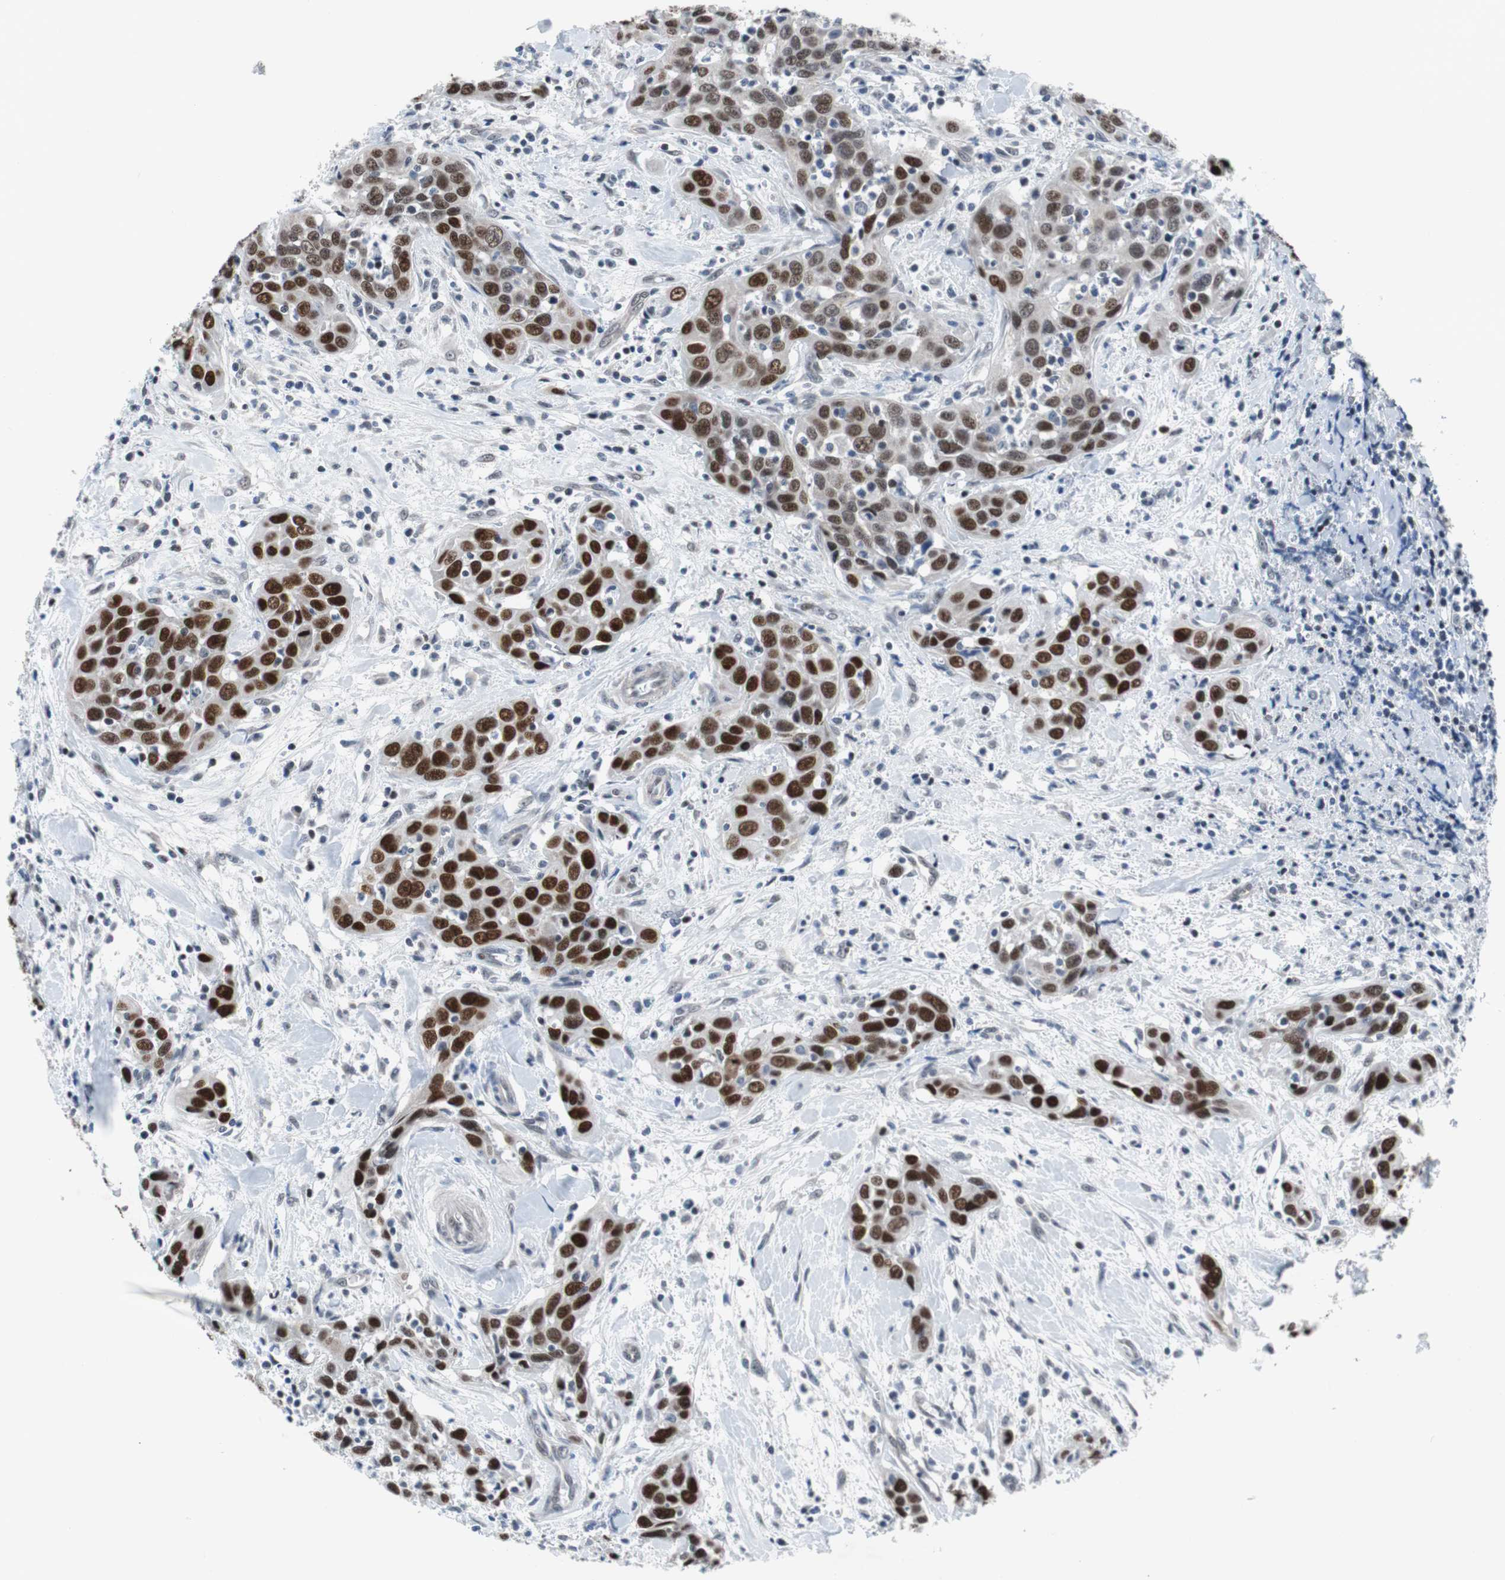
{"staining": {"intensity": "strong", "quantity": ">75%", "location": "nuclear"}, "tissue": "head and neck cancer", "cell_type": "Tumor cells", "image_type": "cancer", "snomed": [{"axis": "morphology", "description": "Squamous cell carcinoma, NOS"}, {"axis": "topography", "description": "Oral tissue"}, {"axis": "topography", "description": "Head-Neck"}], "caption": "Protein staining of squamous cell carcinoma (head and neck) tissue shows strong nuclear staining in about >75% of tumor cells. (DAB (3,3'-diaminobenzidine) = brown stain, brightfield microscopy at high magnification).", "gene": "TP63", "patient": {"sex": "female", "age": 50}}